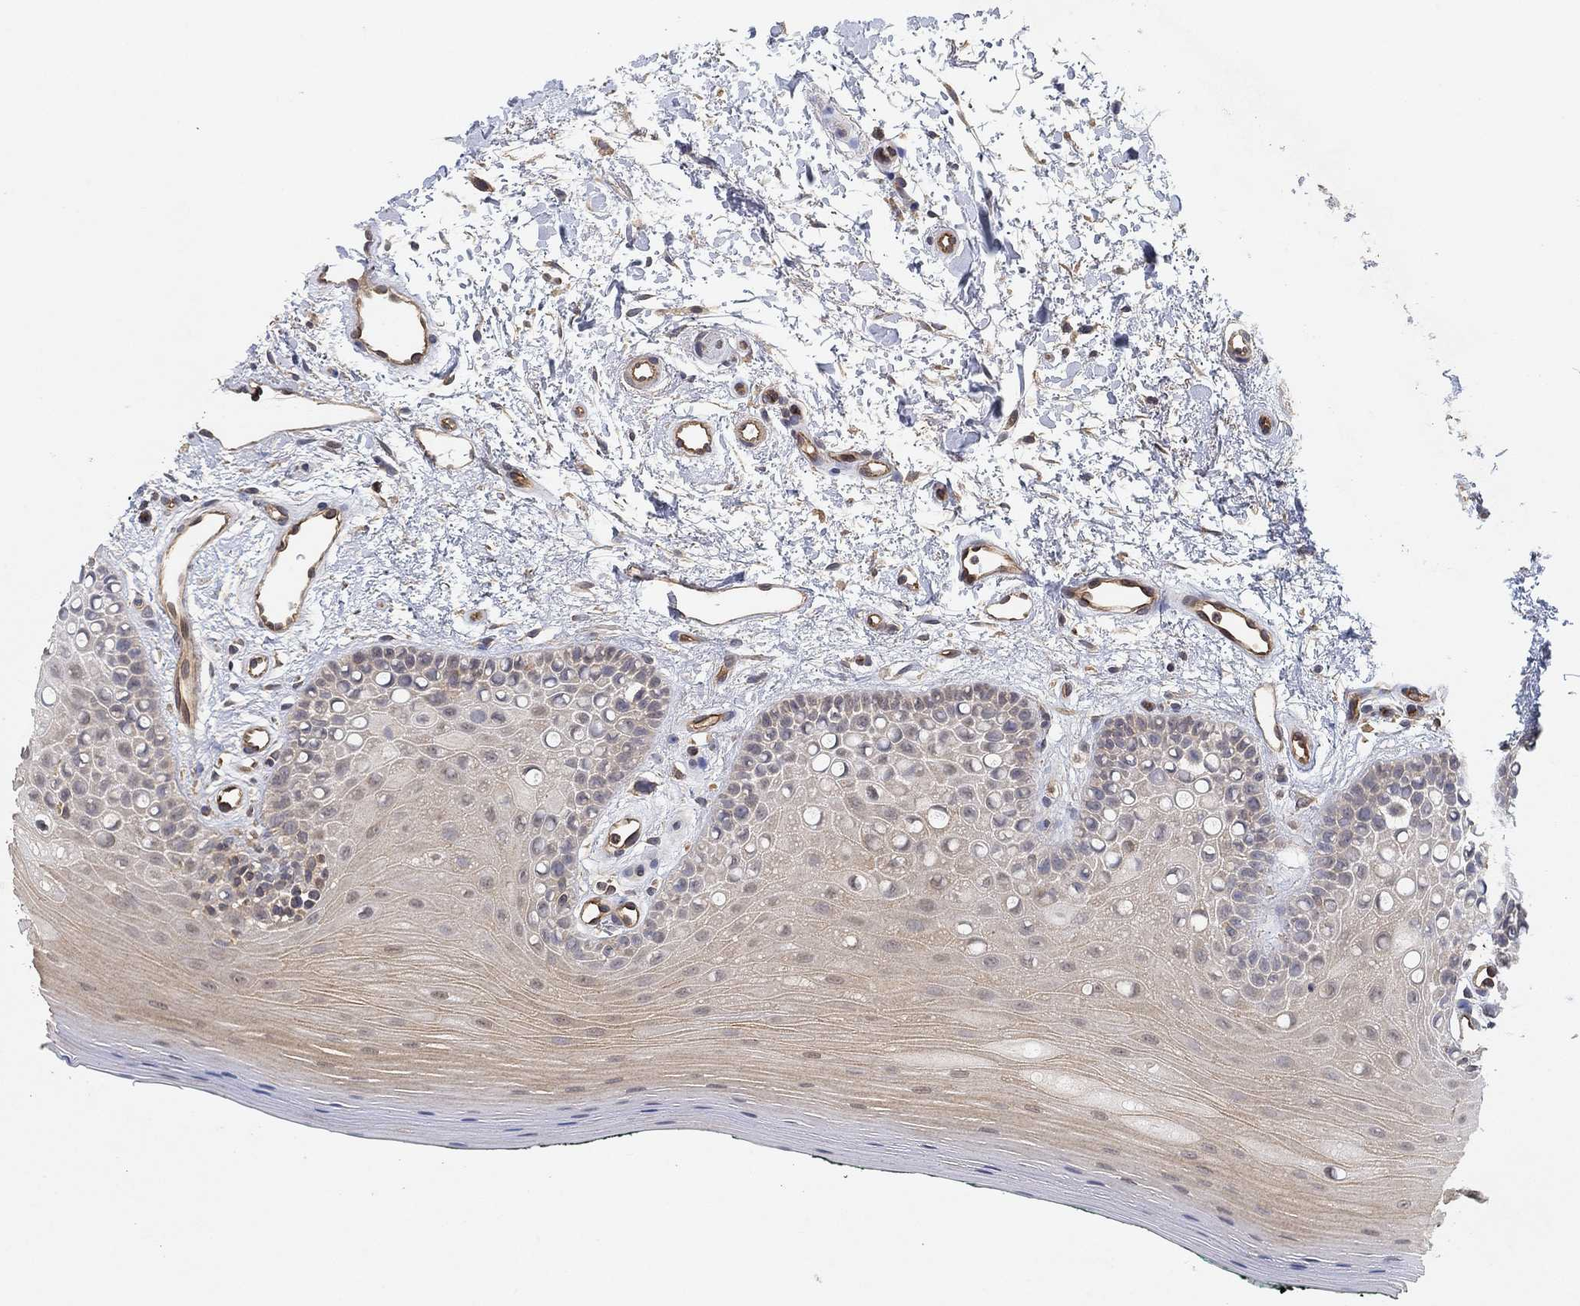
{"staining": {"intensity": "weak", "quantity": "<25%", "location": "cytoplasmic/membranous"}, "tissue": "oral mucosa", "cell_type": "Squamous epithelial cells", "image_type": "normal", "snomed": [{"axis": "morphology", "description": "Normal tissue, NOS"}, {"axis": "topography", "description": "Oral tissue"}], "caption": "This is a image of immunohistochemistry staining of benign oral mucosa, which shows no positivity in squamous epithelial cells. (DAB IHC, high magnification).", "gene": "MCUR1", "patient": {"sex": "female", "age": 78}}